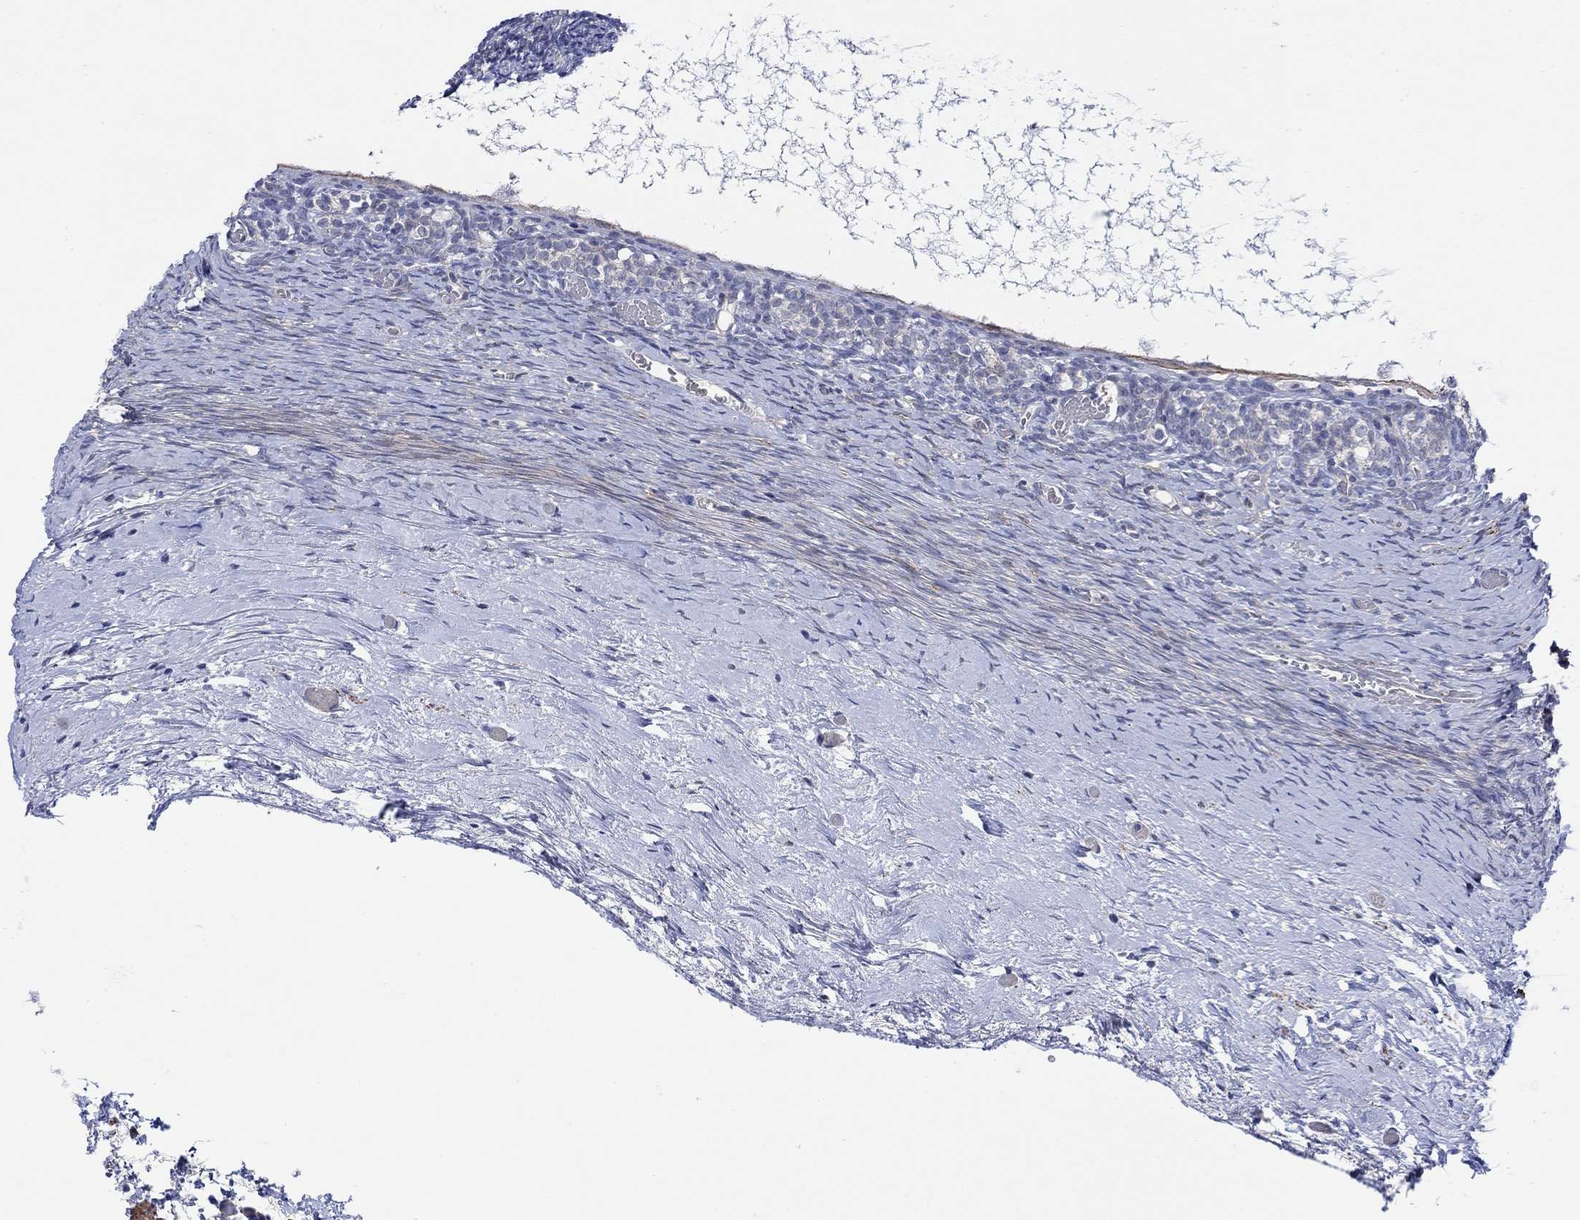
{"staining": {"intensity": "negative", "quantity": "none", "location": "none"}, "tissue": "ovary", "cell_type": "Follicle cells", "image_type": "normal", "snomed": [{"axis": "morphology", "description": "Normal tissue, NOS"}, {"axis": "topography", "description": "Ovary"}], "caption": "This image is of normal ovary stained with IHC to label a protein in brown with the nuclei are counter-stained blue. There is no expression in follicle cells.", "gene": "SCN7A", "patient": {"sex": "female", "age": 39}}